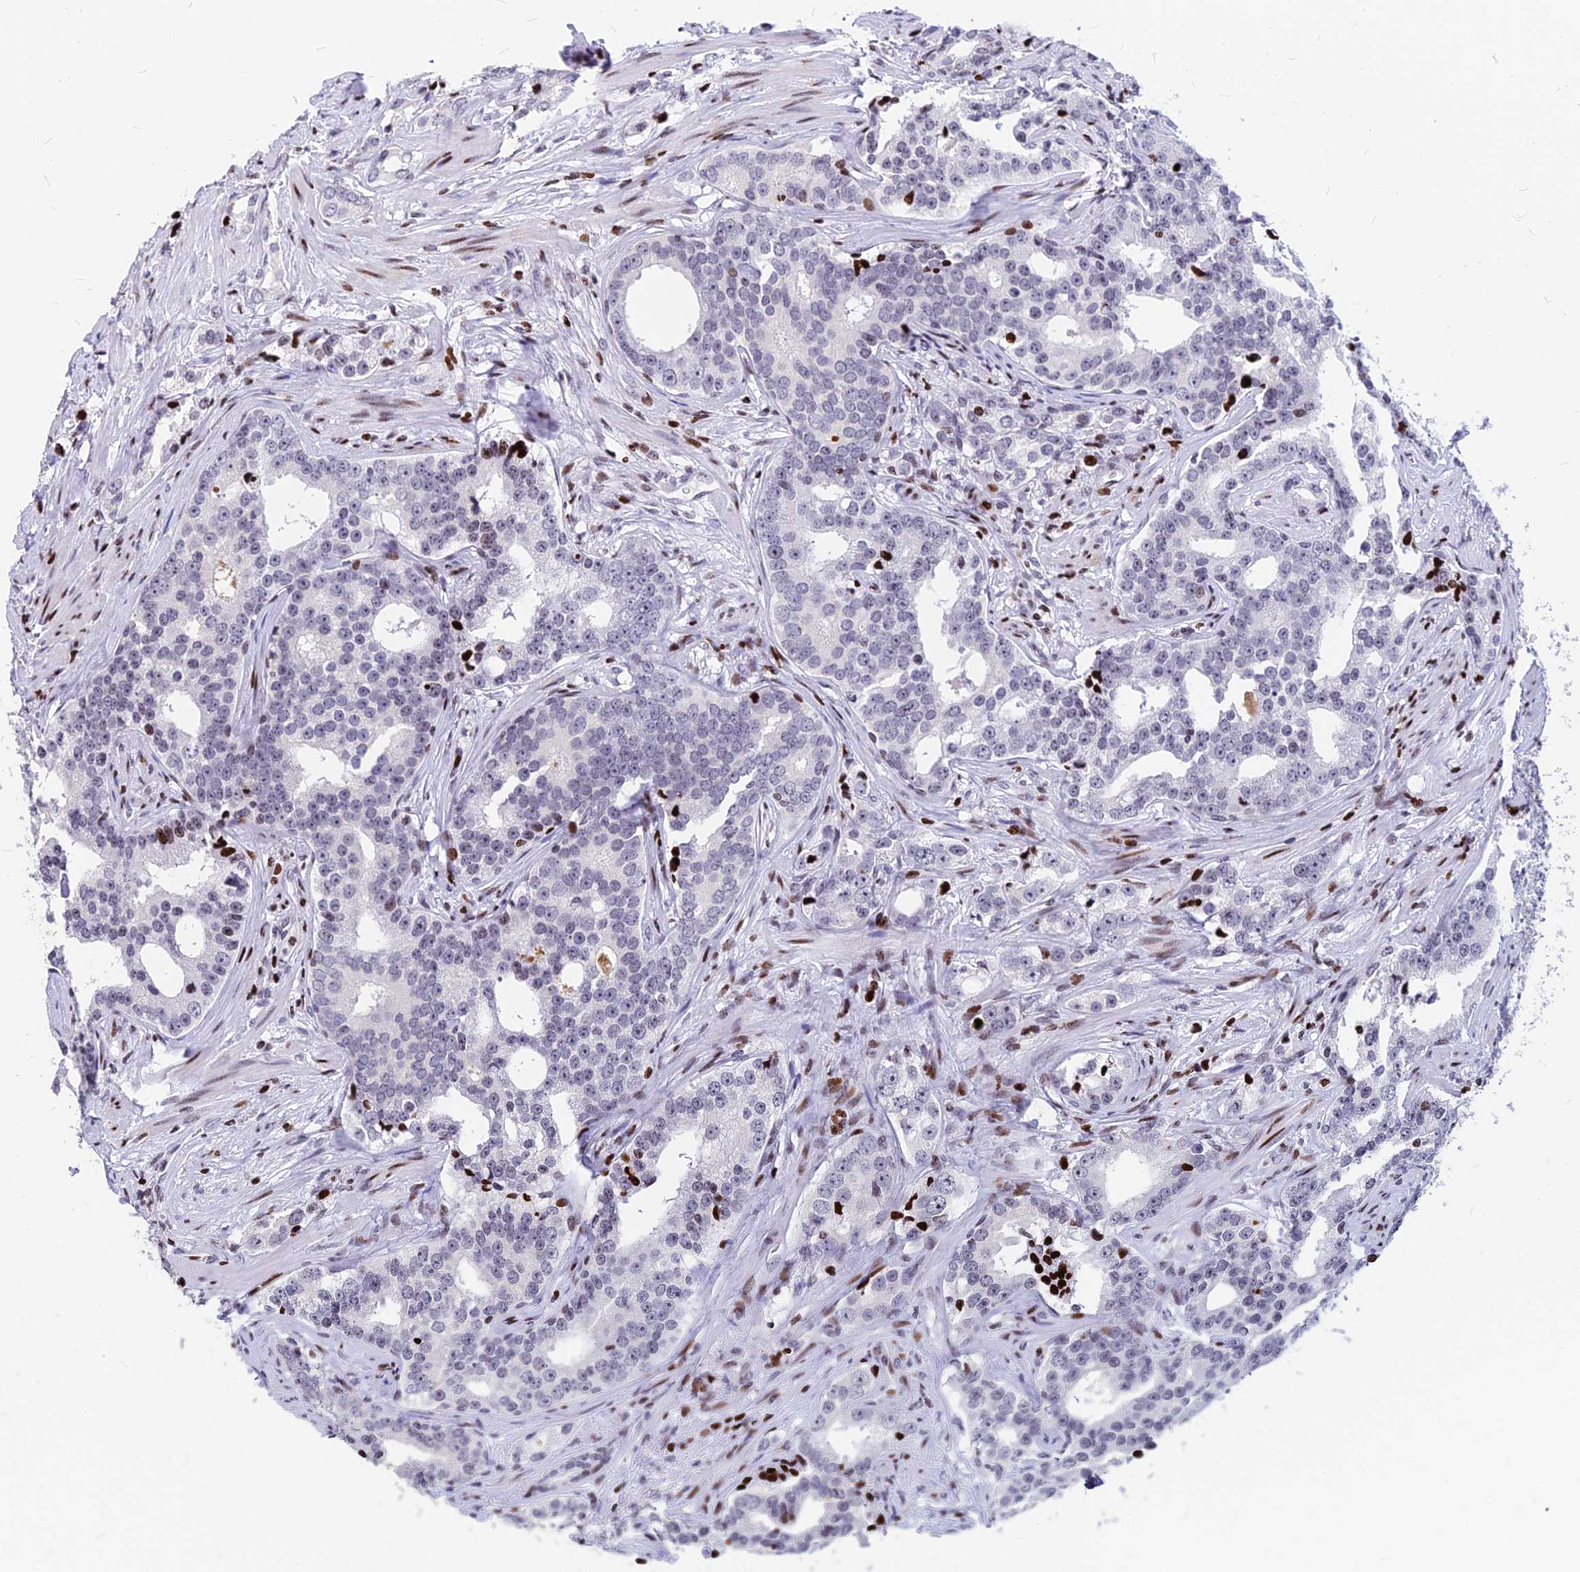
{"staining": {"intensity": "negative", "quantity": "none", "location": "none"}, "tissue": "prostate cancer", "cell_type": "Tumor cells", "image_type": "cancer", "snomed": [{"axis": "morphology", "description": "Adenocarcinoma, High grade"}, {"axis": "topography", "description": "Prostate"}], "caption": "Immunohistochemical staining of human prostate high-grade adenocarcinoma demonstrates no significant expression in tumor cells.", "gene": "PRPS1", "patient": {"sex": "male", "age": 62}}